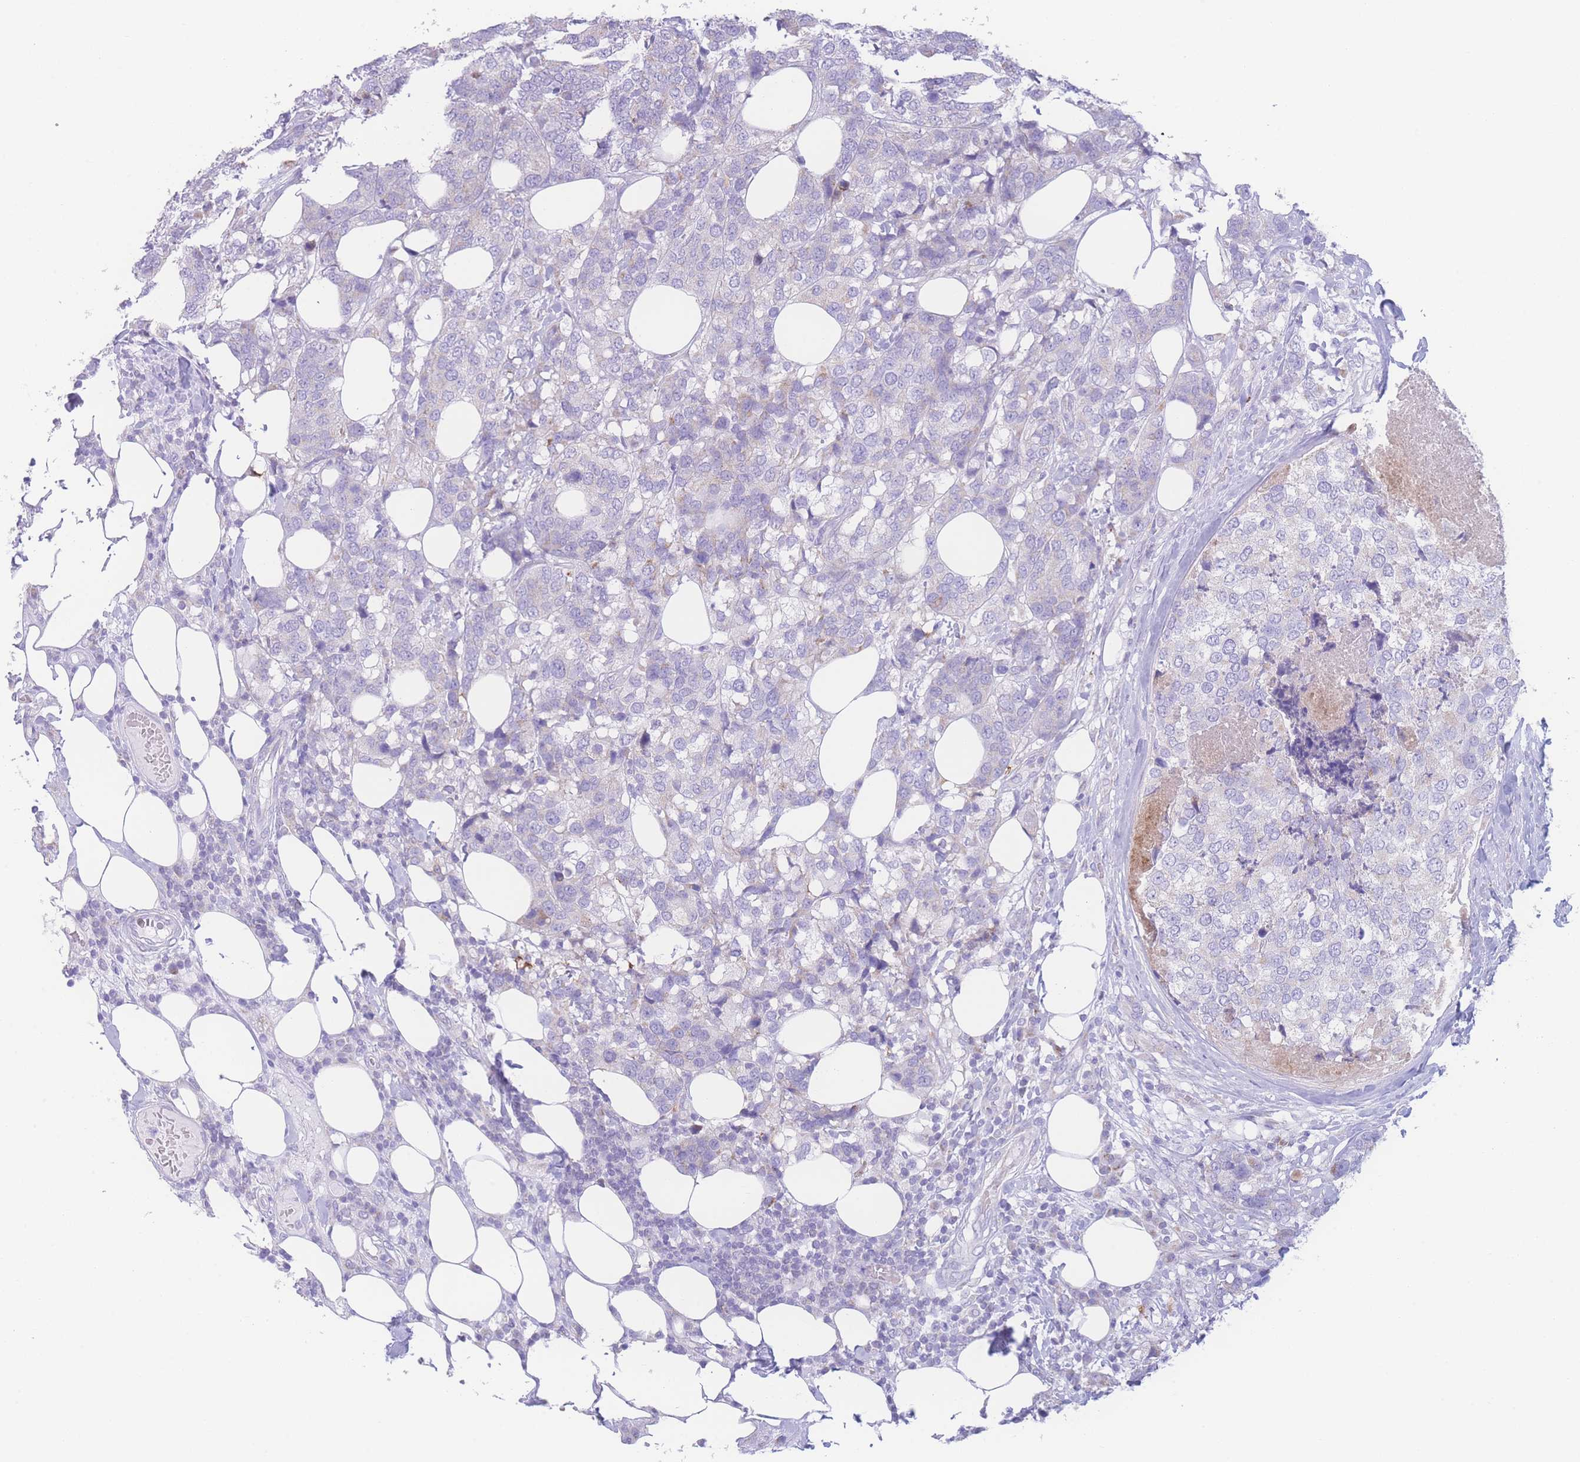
{"staining": {"intensity": "negative", "quantity": "none", "location": "none"}, "tissue": "breast cancer", "cell_type": "Tumor cells", "image_type": "cancer", "snomed": [{"axis": "morphology", "description": "Lobular carcinoma"}, {"axis": "topography", "description": "Breast"}], "caption": "Immunohistochemistry histopathology image of human breast cancer (lobular carcinoma) stained for a protein (brown), which exhibits no positivity in tumor cells.", "gene": "NBEAL1", "patient": {"sex": "female", "age": 59}}